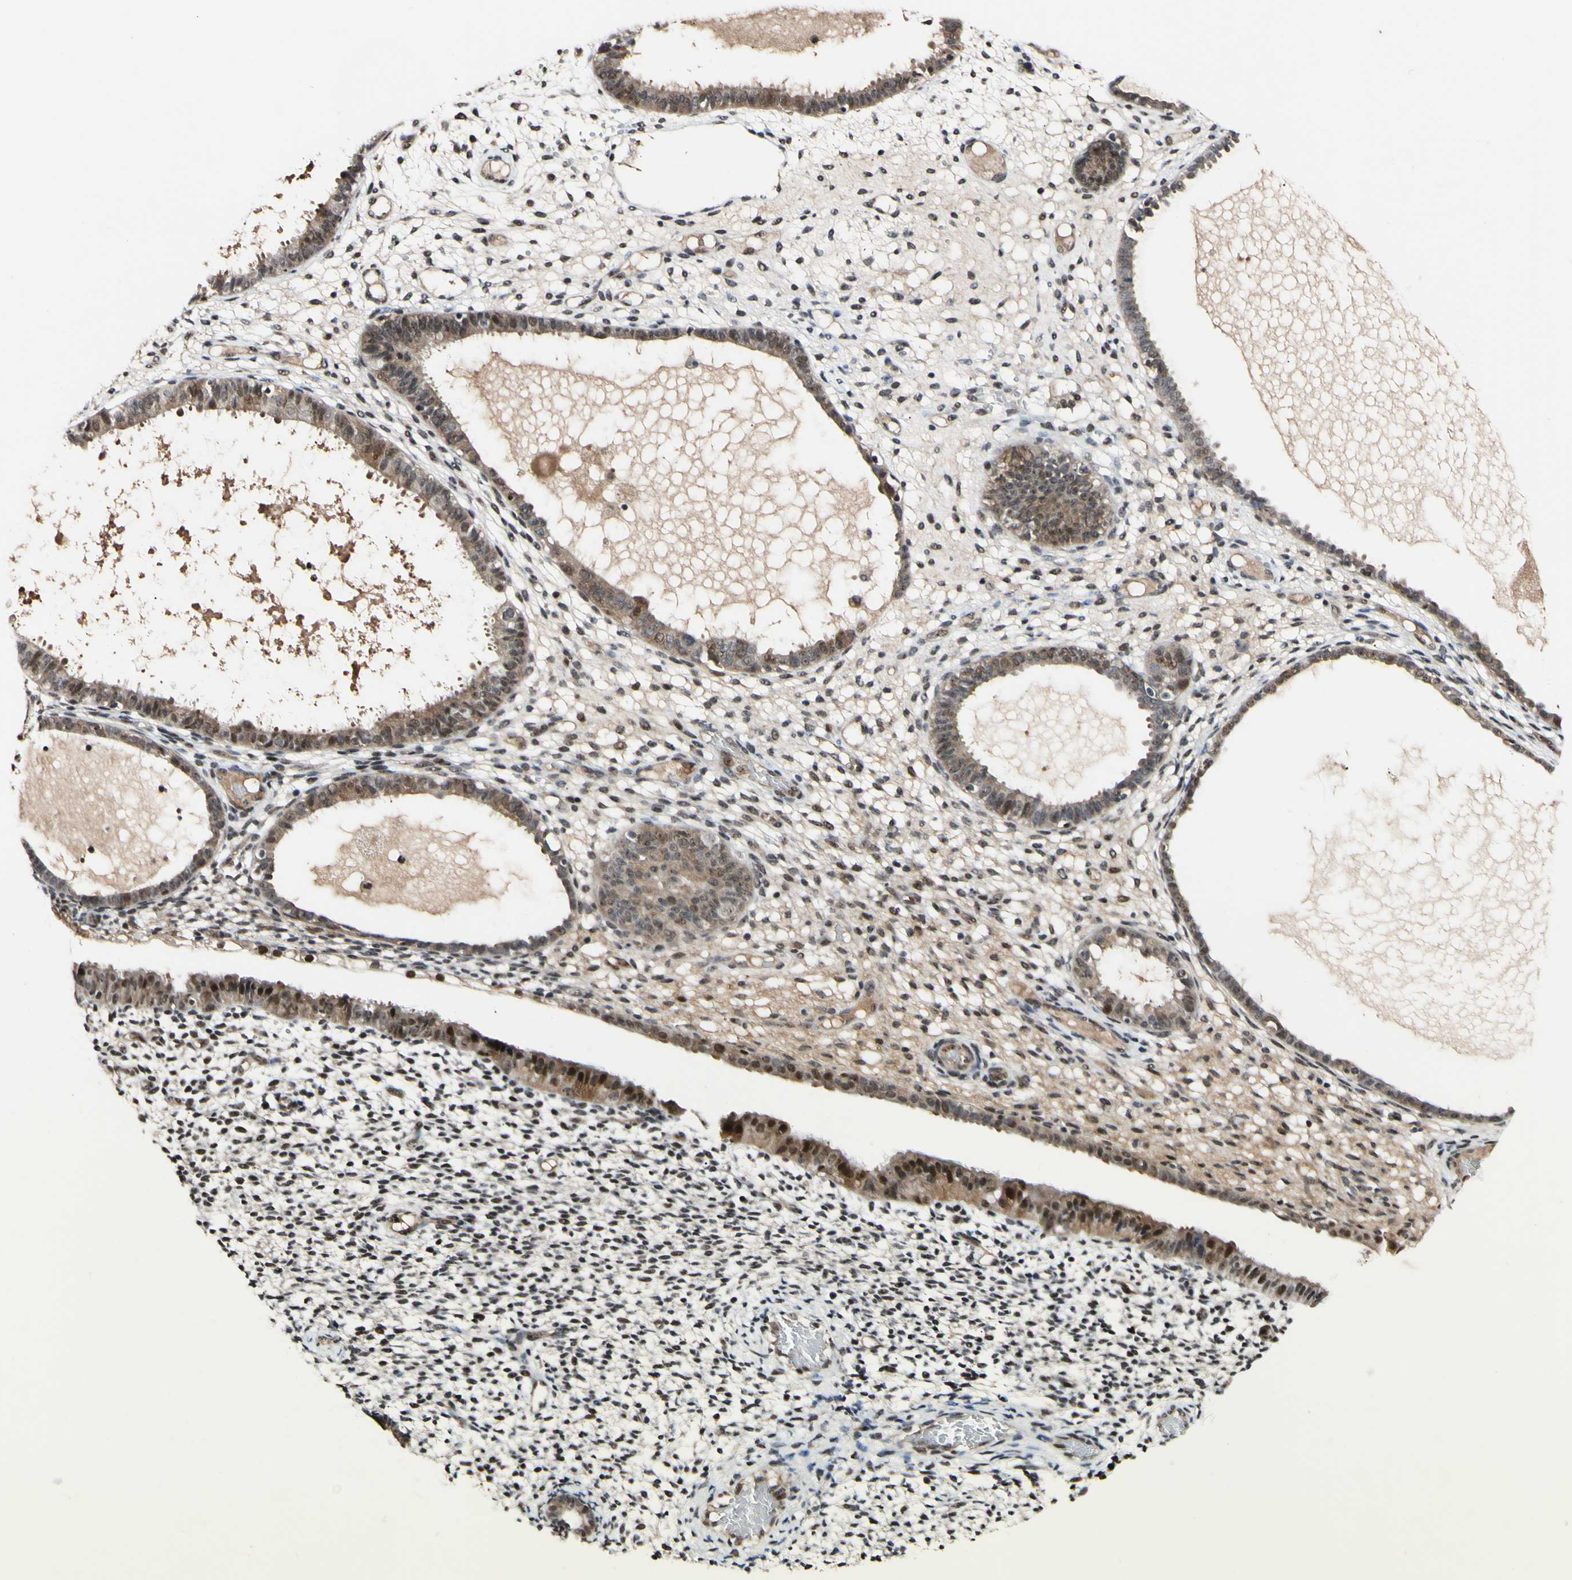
{"staining": {"intensity": "weak", "quantity": "25%-75%", "location": "cytoplasmic/membranous,nuclear"}, "tissue": "endometrium", "cell_type": "Cells in endometrial stroma", "image_type": "normal", "snomed": [{"axis": "morphology", "description": "Normal tissue, NOS"}, {"axis": "topography", "description": "Endometrium"}], "caption": "A photomicrograph of endometrium stained for a protein shows weak cytoplasmic/membranous,nuclear brown staining in cells in endometrial stroma. The staining is performed using DAB brown chromogen to label protein expression. The nuclei are counter-stained blue using hematoxylin.", "gene": "POLR2F", "patient": {"sex": "female", "age": 61}}